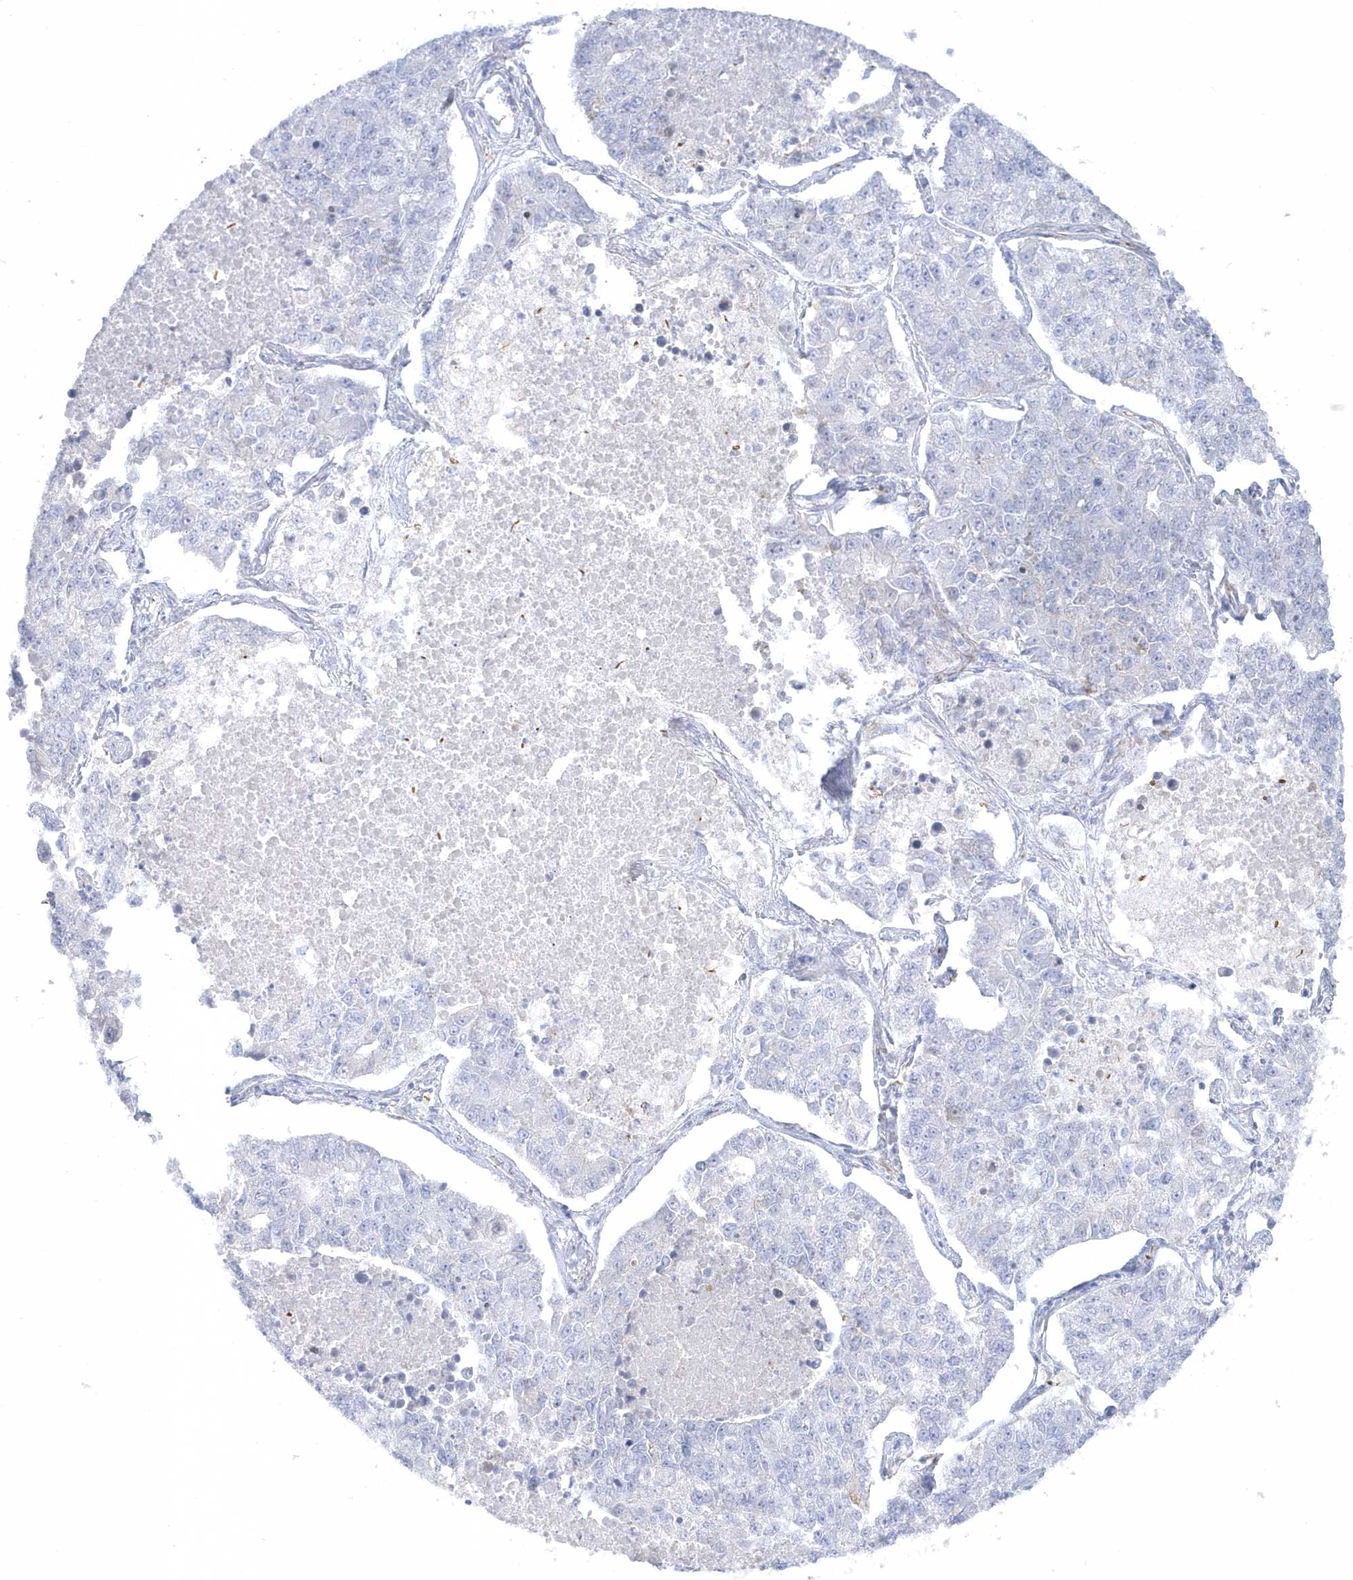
{"staining": {"intensity": "negative", "quantity": "none", "location": "none"}, "tissue": "lung cancer", "cell_type": "Tumor cells", "image_type": "cancer", "snomed": [{"axis": "morphology", "description": "Adenocarcinoma, NOS"}, {"axis": "topography", "description": "Lung"}], "caption": "This is an IHC histopathology image of adenocarcinoma (lung). There is no positivity in tumor cells.", "gene": "PPIL6", "patient": {"sex": "male", "age": 49}}